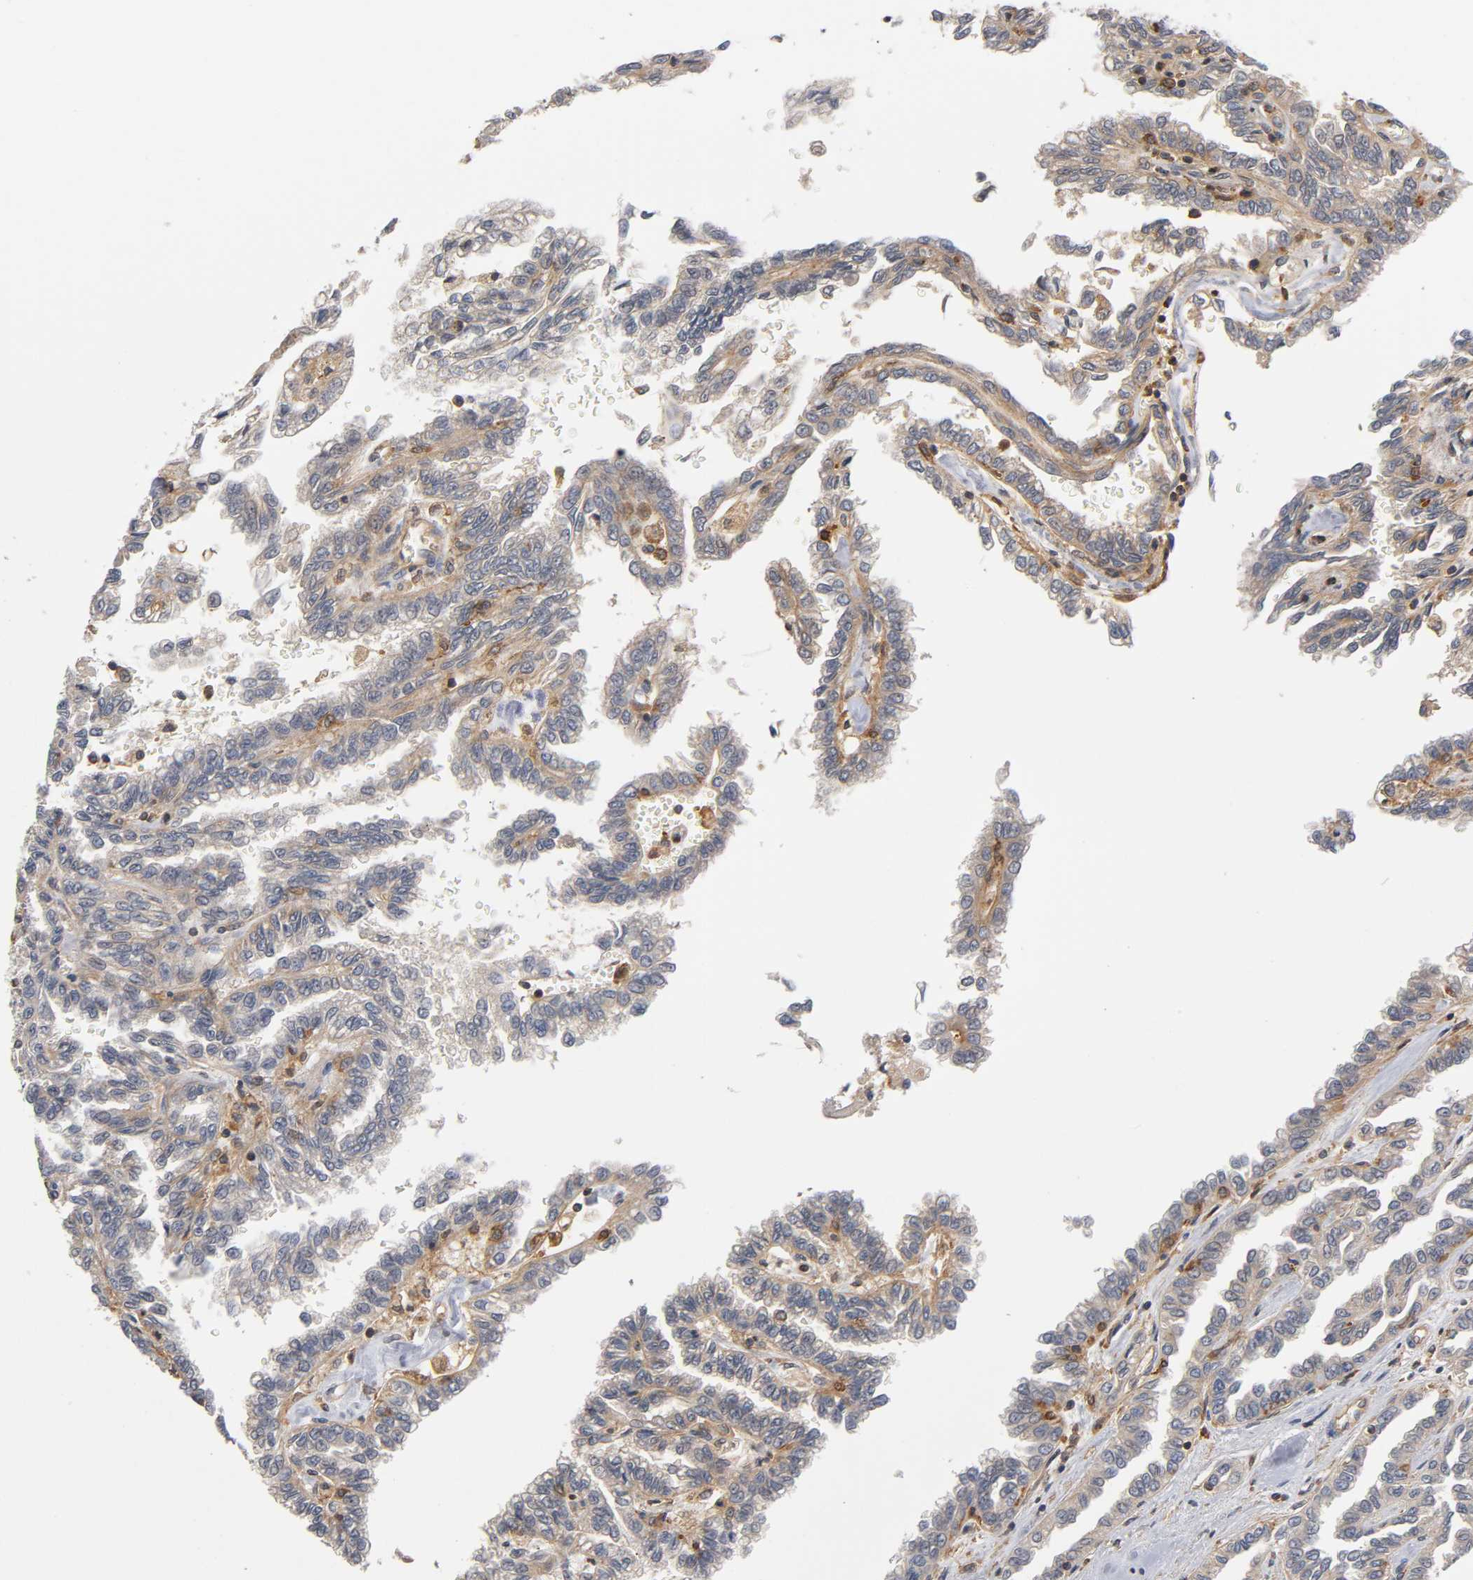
{"staining": {"intensity": "moderate", "quantity": "25%-75%", "location": "cytoplasmic/membranous"}, "tissue": "renal cancer", "cell_type": "Tumor cells", "image_type": "cancer", "snomed": [{"axis": "morphology", "description": "Inflammation, NOS"}, {"axis": "morphology", "description": "Adenocarcinoma, NOS"}, {"axis": "topography", "description": "Kidney"}], "caption": "Renal cancer stained for a protein demonstrates moderate cytoplasmic/membranous positivity in tumor cells.", "gene": "ACTR2", "patient": {"sex": "male", "age": 68}}